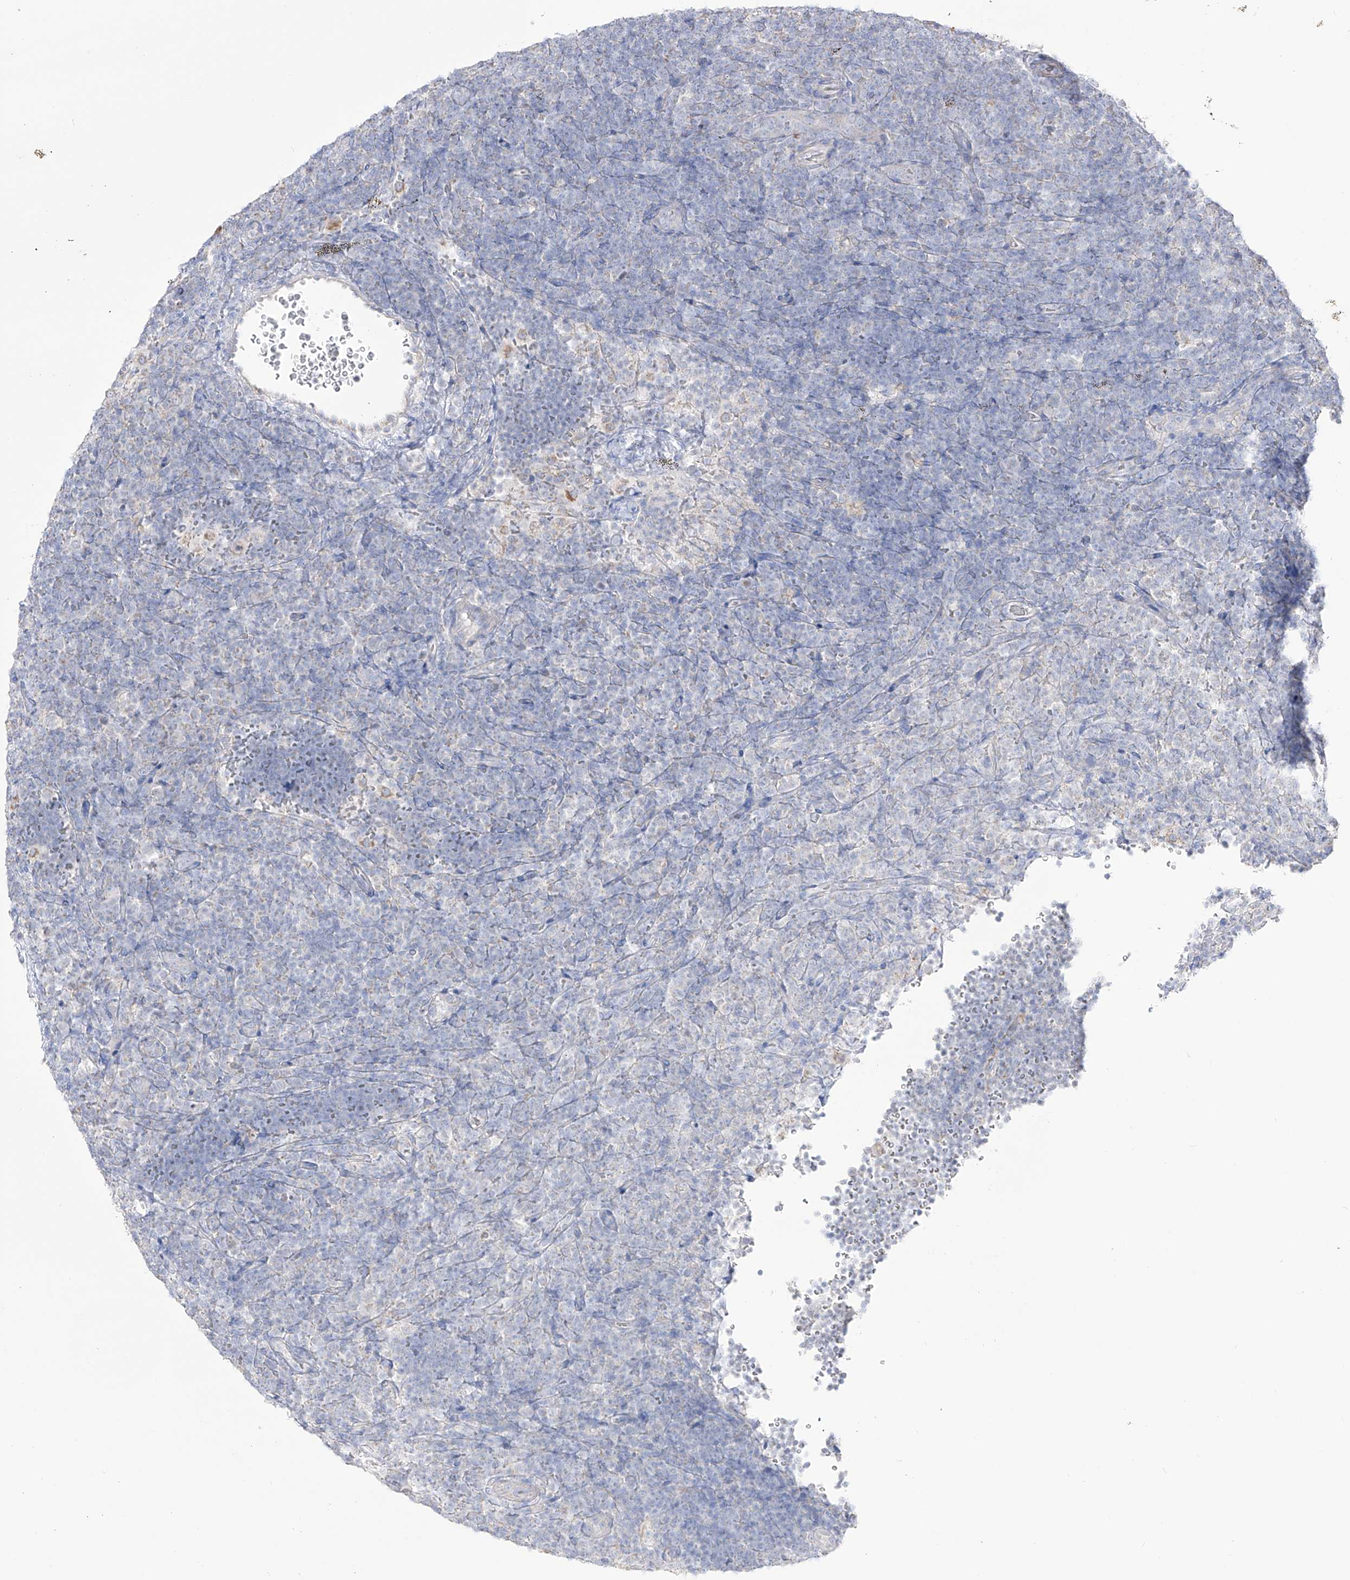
{"staining": {"intensity": "negative", "quantity": "none", "location": "none"}, "tissue": "lymphoma", "cell_type": "Tumor cells", "image_type": "cancer", "snomed": [{"axis": "morphology", "description": "Hodgkin's disease, NOS"}, {"axis": "topography", "description": "Lymph node"}], "caption": "An image of Hodgkin's disease stained for a protein demonstrates no brown staining in tumor cells.", "gene": "RCHY1", "patient": {"sex": "female", "age": 57}}